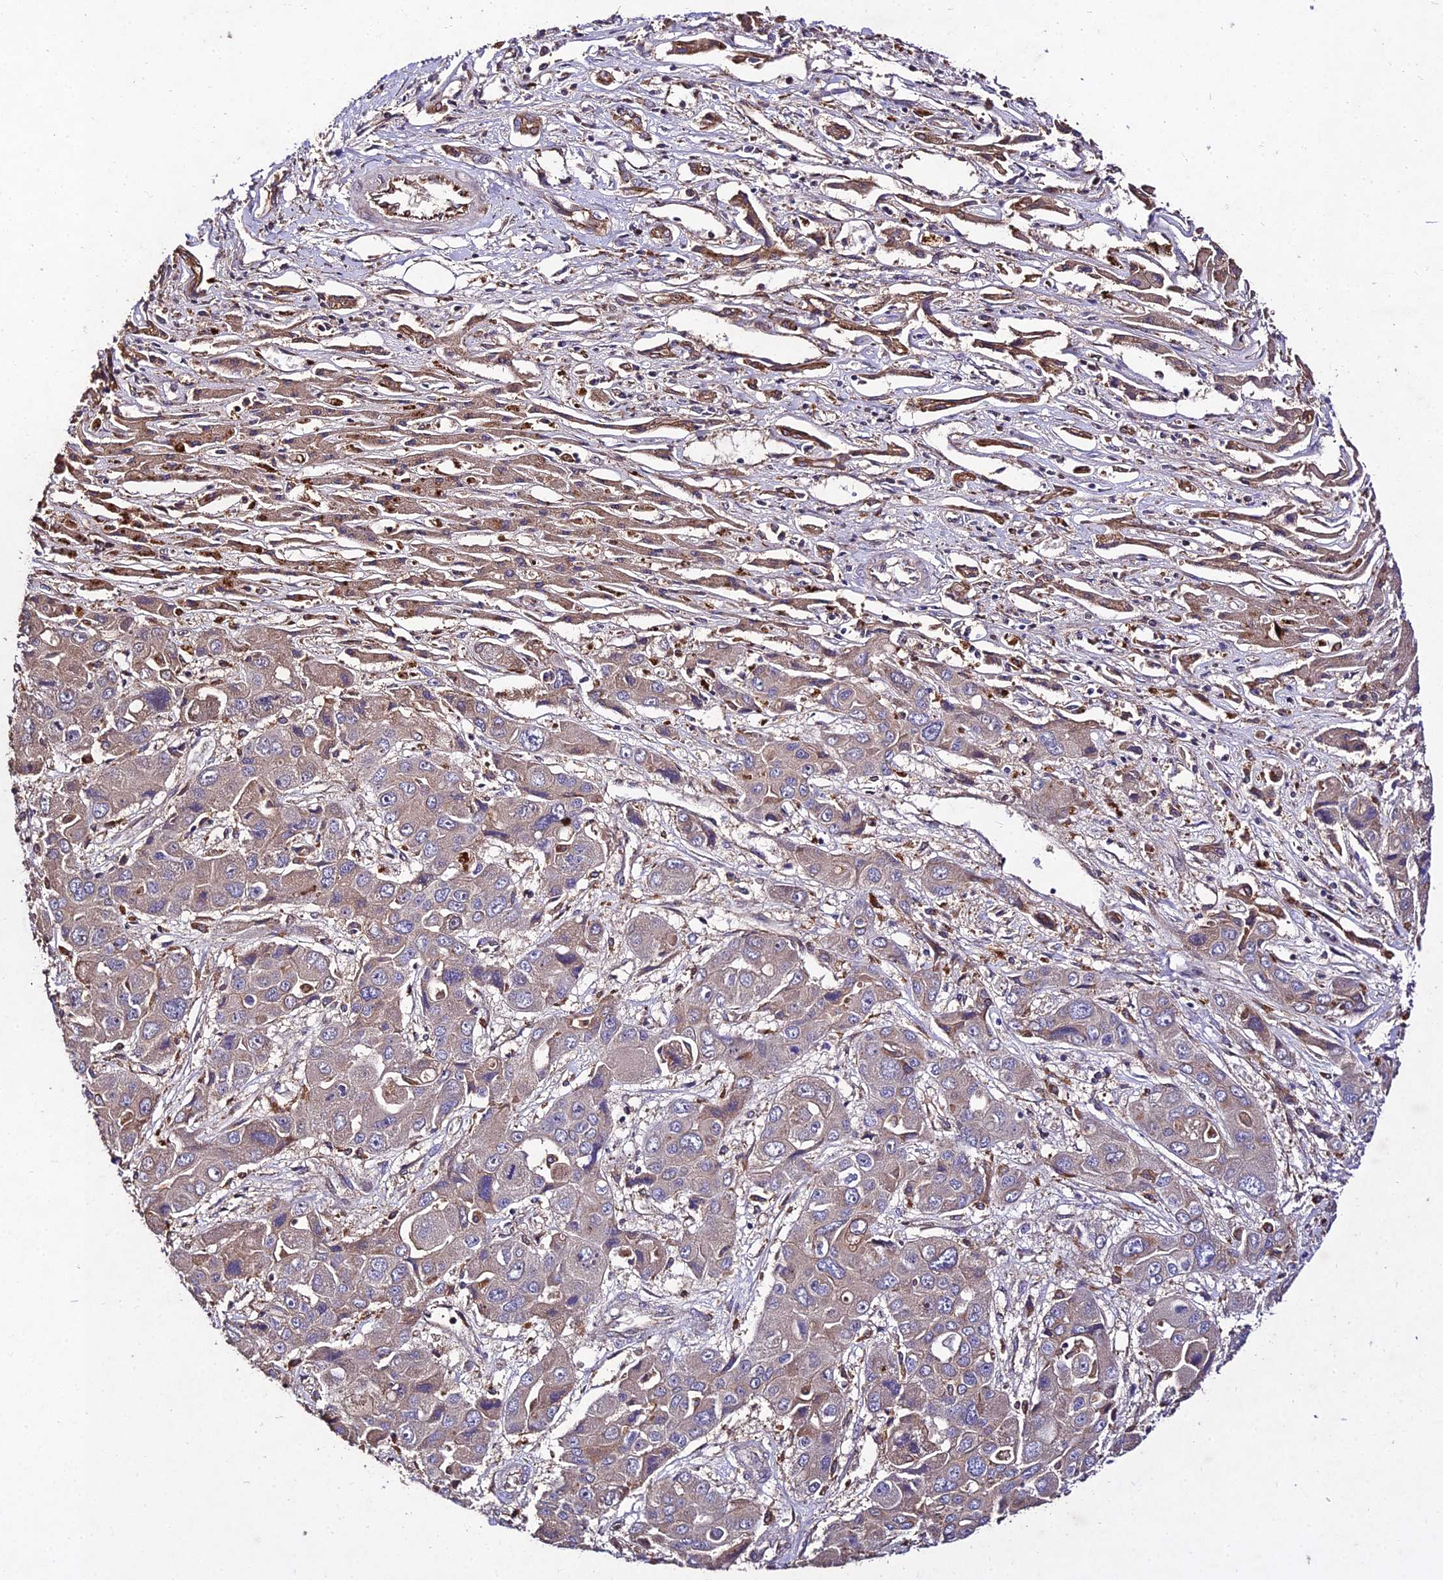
{"staining": {"intensity": "weak", "quantity": ">75%", "location": "cytoplasmic/membranous"}, "tissue": "liver cancer", "cell_type": "Tumor cells", "image_type": "cancer", "snomed": [{"axis": "morphology", "description": "Cholangiocarcinoma"}, {"axis": "topography", "description": "Liver"}], "caption": "DAB immunohistochemical staining of liver cancer demonstrates weak cytoplasmic/membranous protein expression in about >75% of tumor cells.", "gene": "AP3M2", "patient": {"sex": "male", "age": 67}}